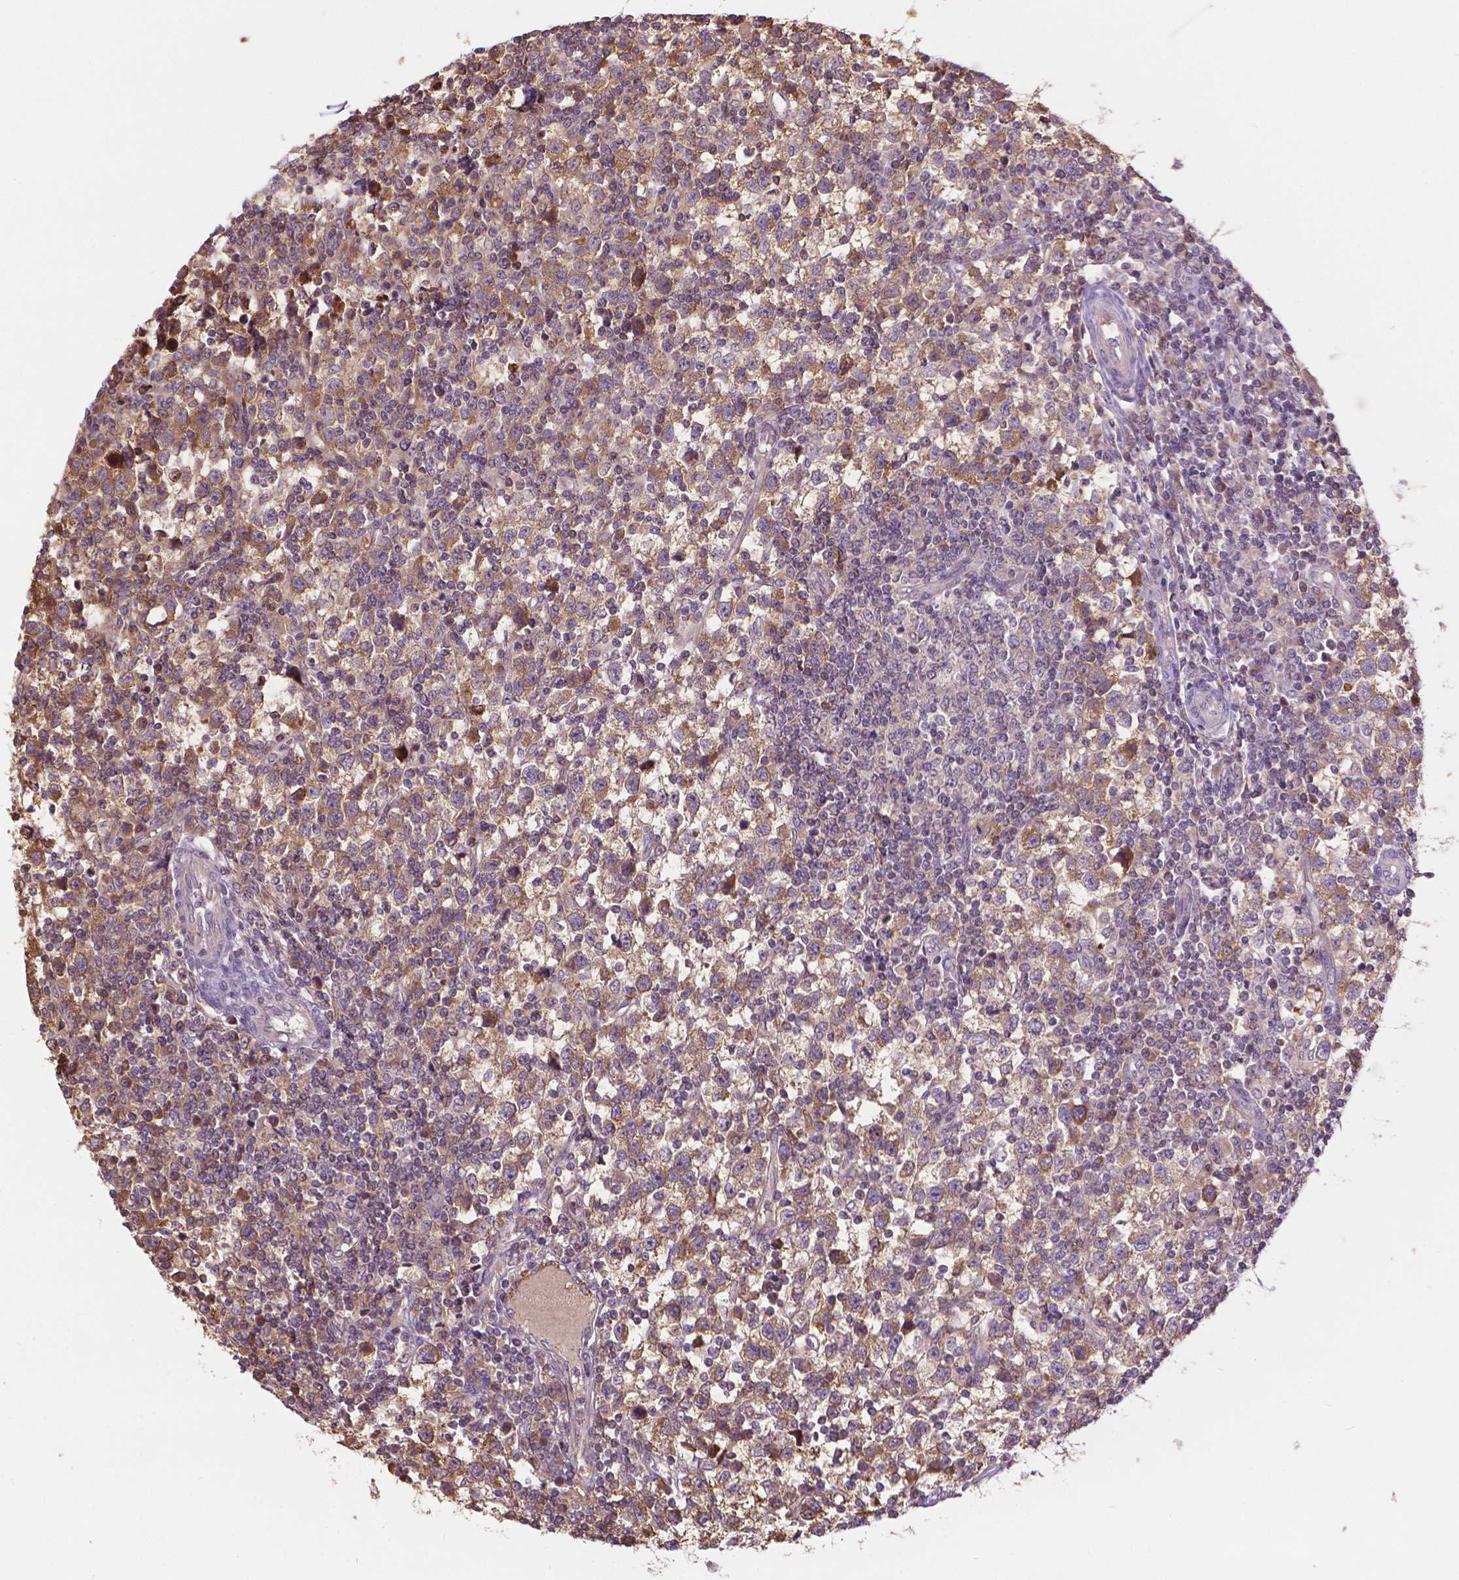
{"staining": {"intensity": "weak", "quantity": ">75%", "location": "cytoplasmic/membranous"}, "tissue": "testis cancer", "cell_type": "Tumor cells", "image_type": "cancer", "snomed": [{"axis": "morphology", "description": "Seminoma, NOS"}, {"axis": "topography", "description": "Testis"}], "caption": "A brown stain labels weak cytoplasmic/membranous positivity of a protein in human seminoma (testis) tumor cells.", "gene": "NUDT1", "patient": {"sex": "male", "age": 34}}